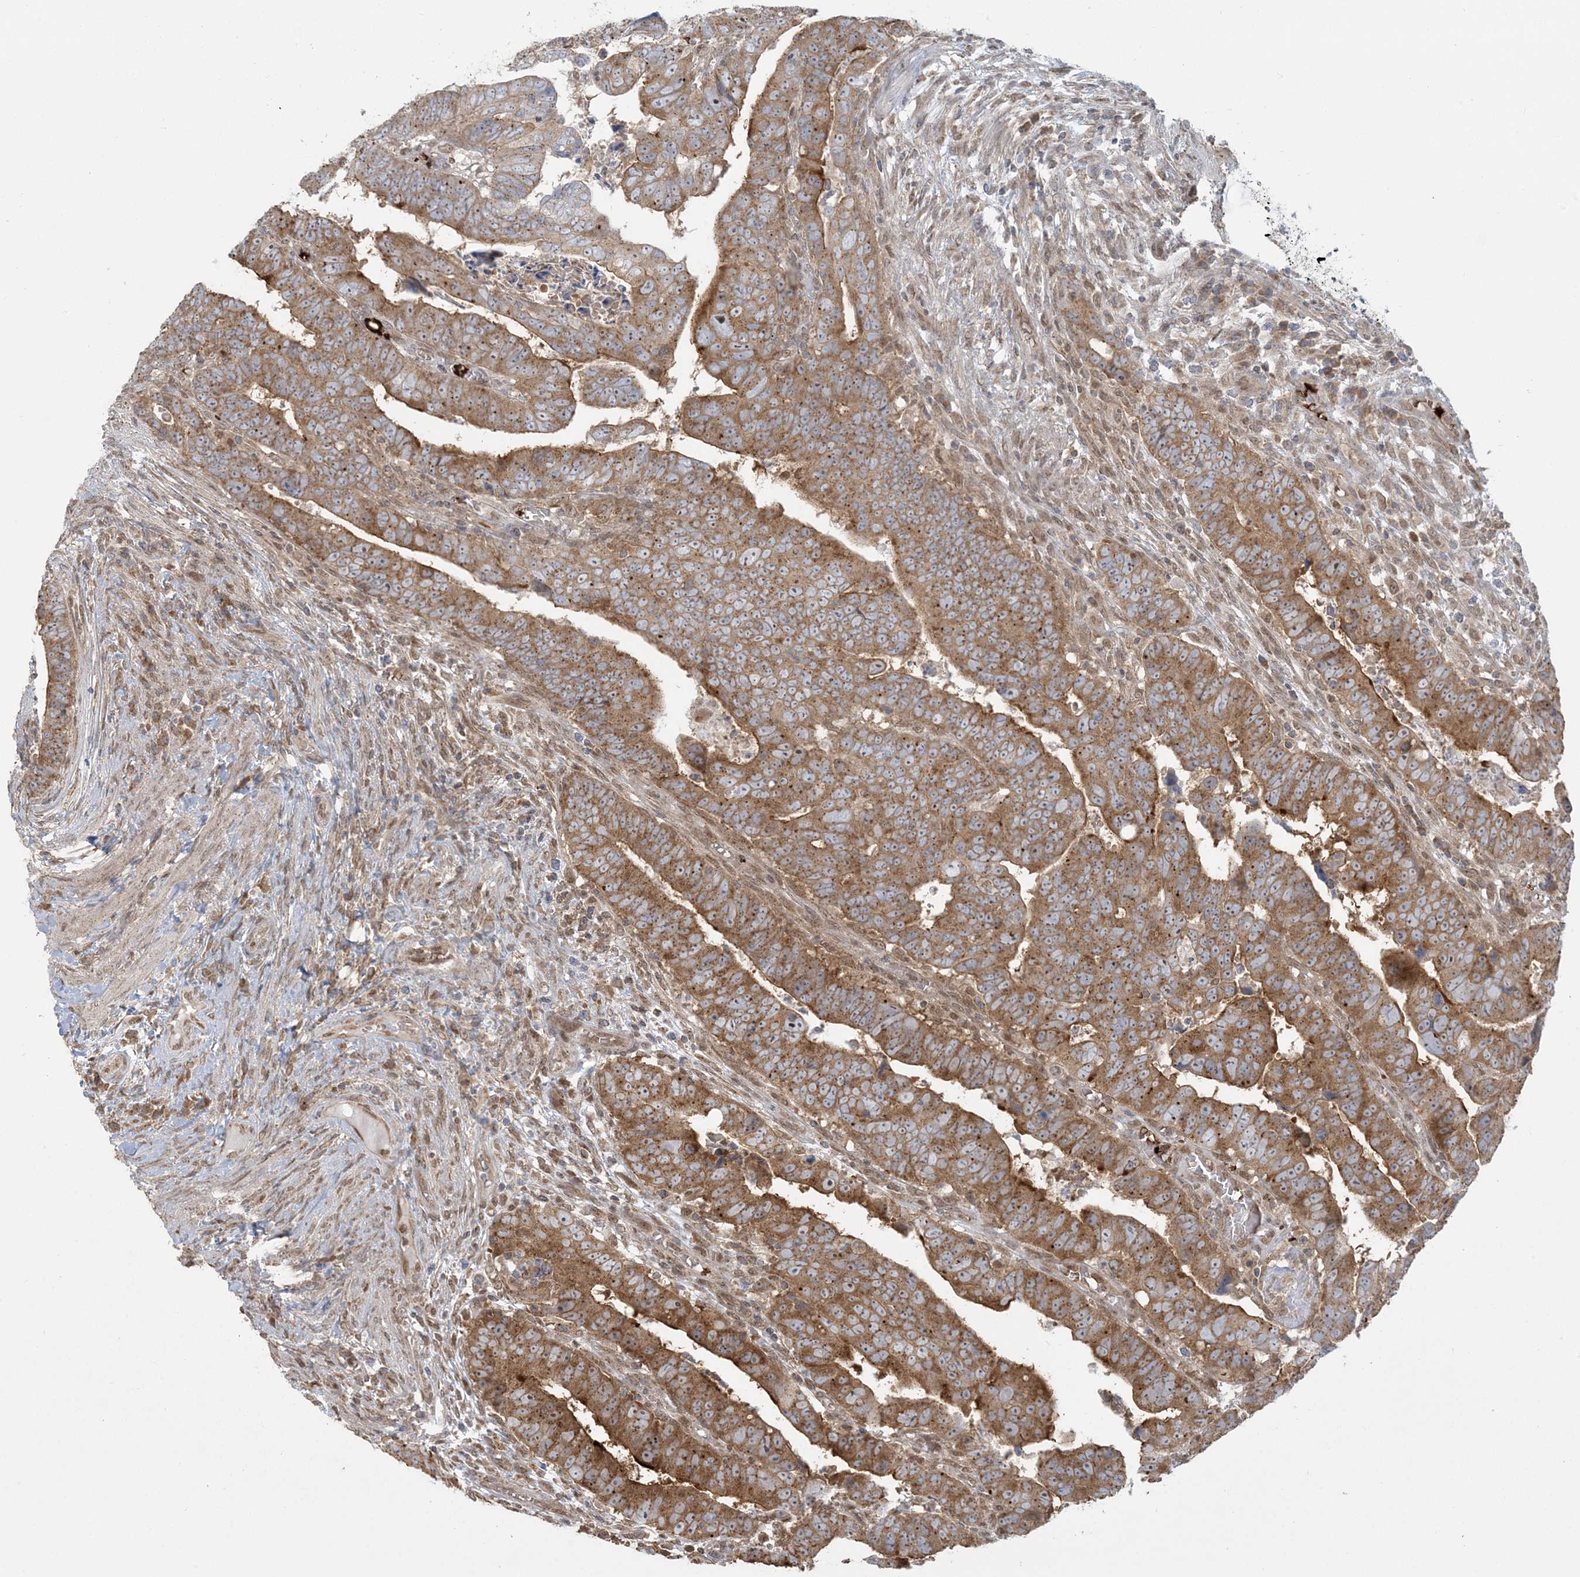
{"staining": {"intensity": "moderate", "quantity": ">75%", "location": "cytoplasmic/membranous"}, "tissue": "colorectal cancer", "cell_type": "Tumor cells", "image_type": "cancer", "snomed": [{"axis": "morphology", "description": "Normal tissue, NOS"}, {"axis": "morphology", "description": "Adenocarcinoma, NOS"}, {"axis": "topography", "description": "Rectum"}], "caption": "Immunohistochemical staining of human colorectal adenocarcinoma exhibits medium levels of moderate cytoplasmic/membranous protein positivity in about >75% of tumor cells.", "gene": "ABCF3", "patient": {"sex": "female", "age": 65}}